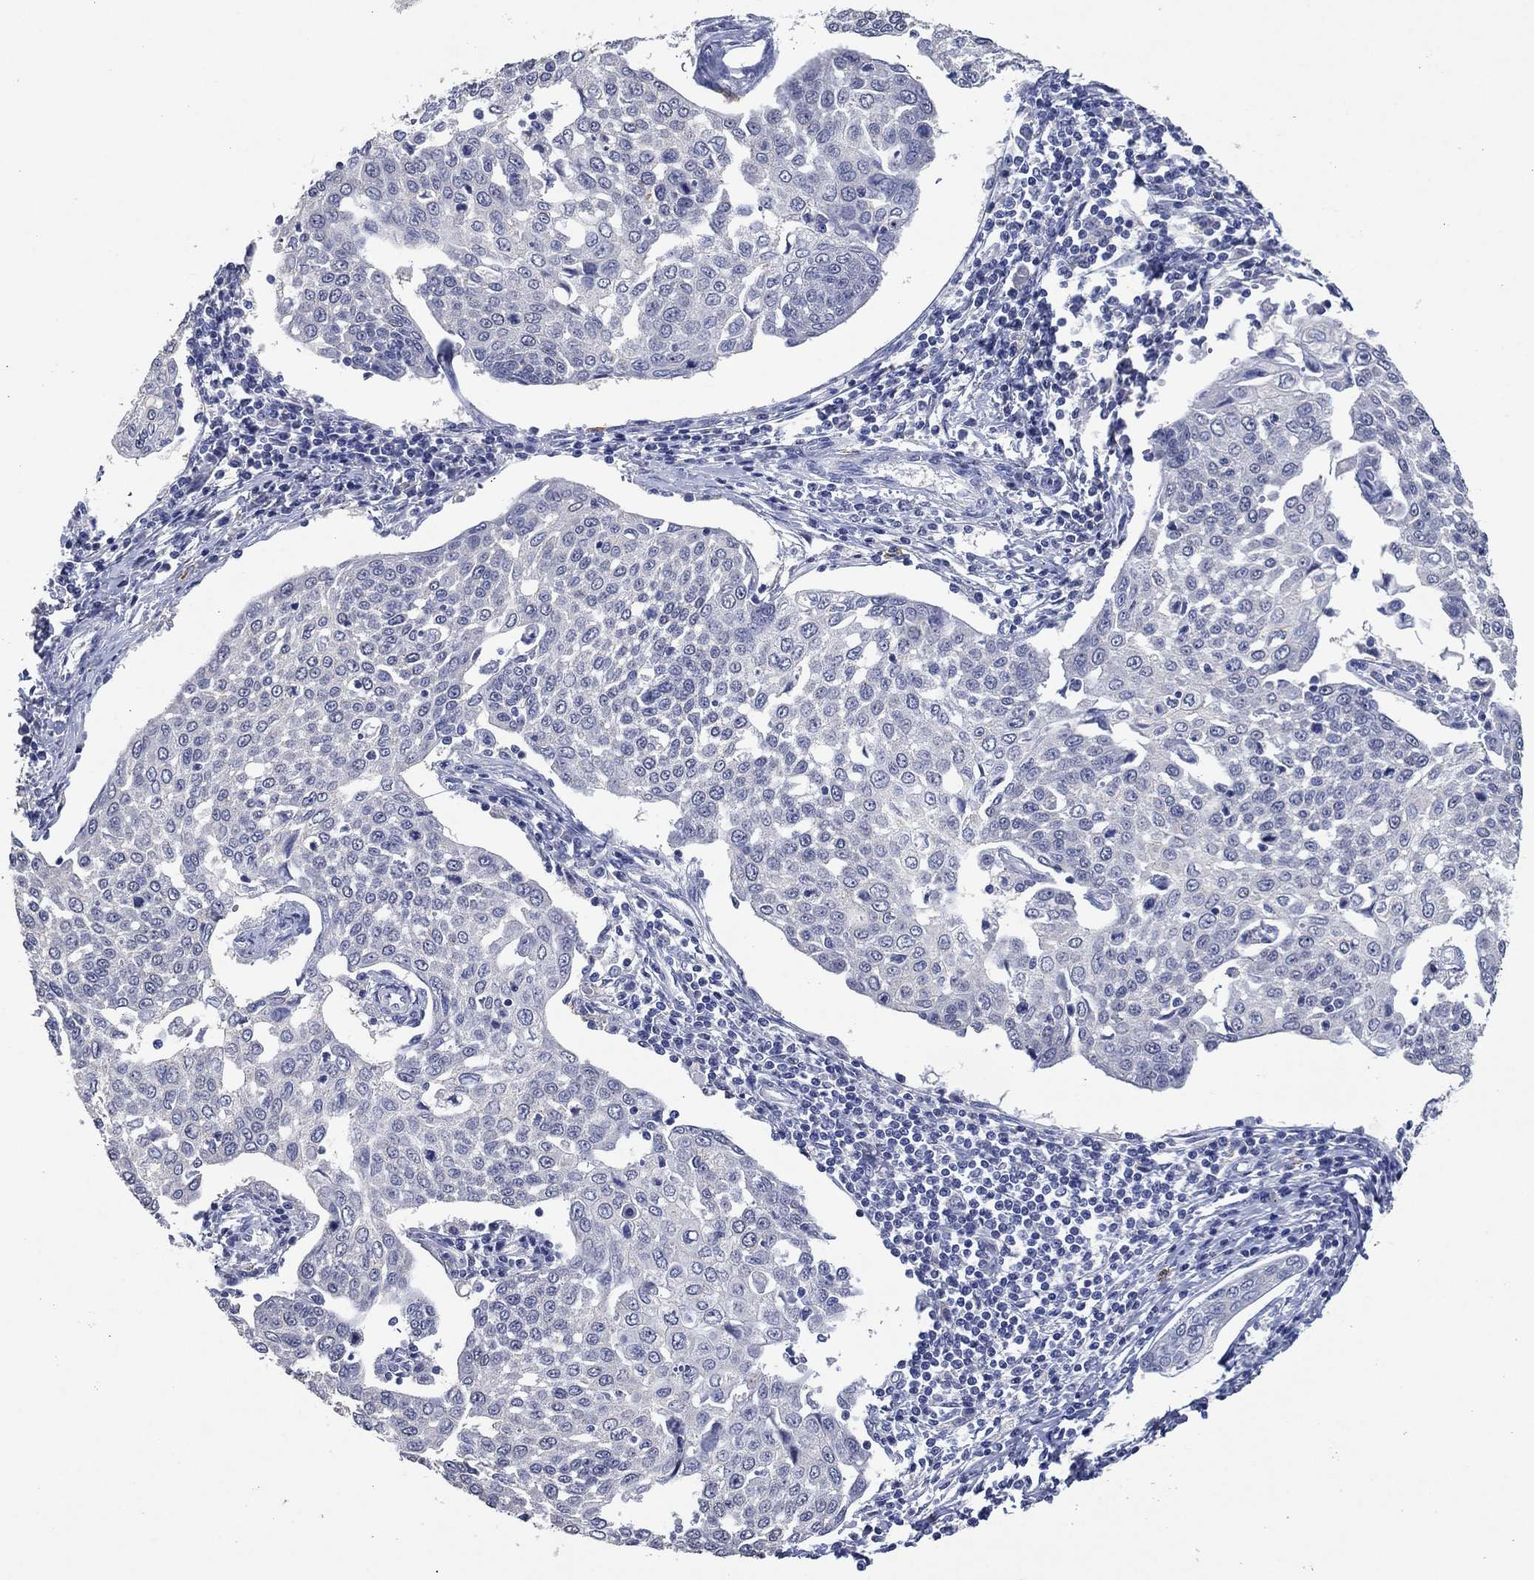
{"staining": {"intensity": "negative", "quantity": "none", "location": "none"}, "tissue": "cervical cancer", "cell_type": "Tumor cells", "image_type": "cancer", "snomed": [{"axis": "morphology", "description": "Squamous cell carcinoma, NOS"}, {"axis": "topography", "description": "Cervix"}], "caption": "IHC micrograph of cervical squamous cell carcinoma stained for a protein (brown), which exhibits no staining in tumor cells.", "gene": "FSCN2", "patient": {"sex": "female", "age": 34}}